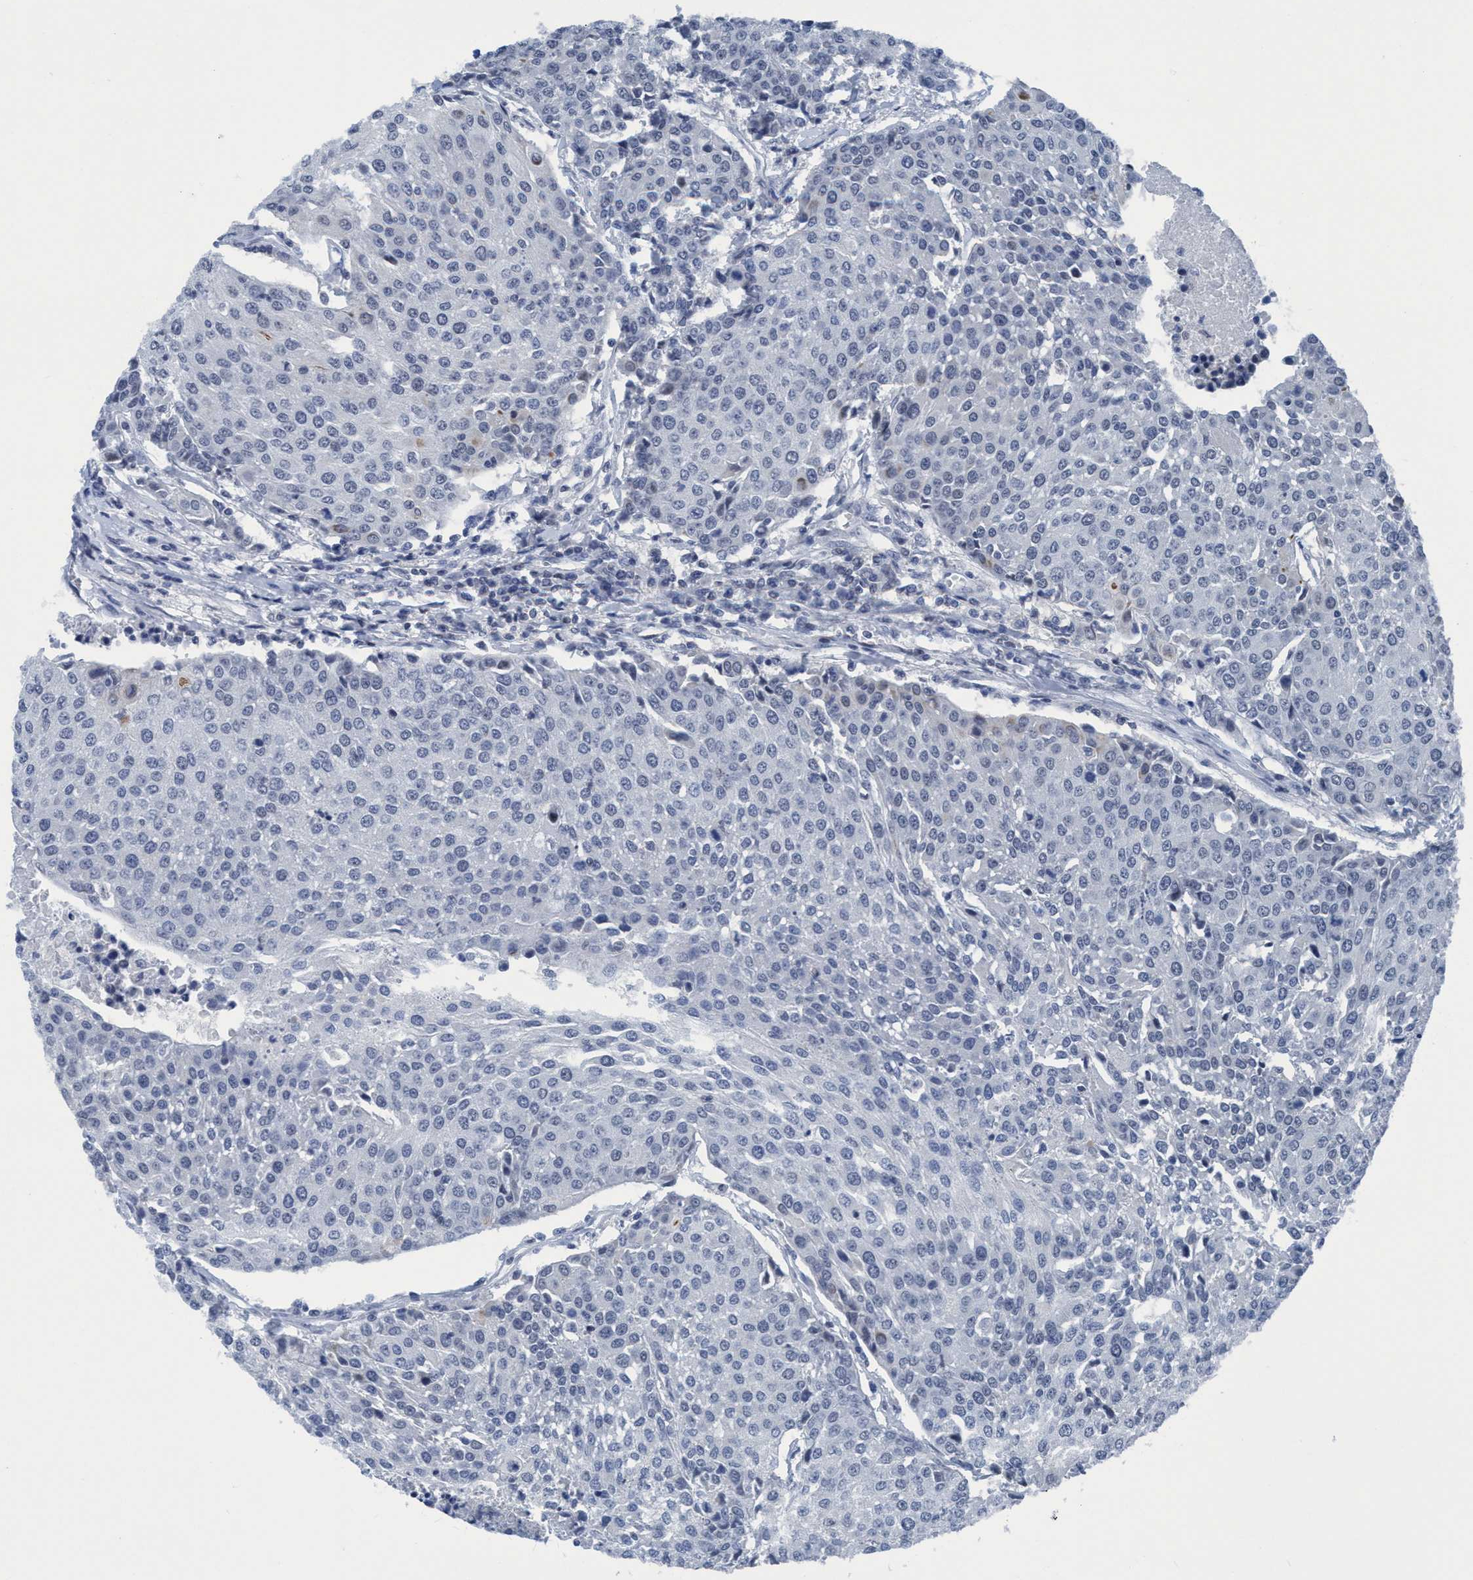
{"staining": {"intensity": "negative", "quantity": "none", "location": "none"}, "tissue": "urothelial cancer", "cell_type": "Tumor cells", "image_type": "cancer", "snomed": [{"axis": "morphology", "description": "Urothelial carcinoma, High grade"}, {"axis": "topography", "description": "Urinary bladder"}], "caption": "A photomicrograph of human urothelial cancer is negative for staining in tumor cells.", "gene": "DNAI1", "patient": {"sex": "female", "age": 85}}